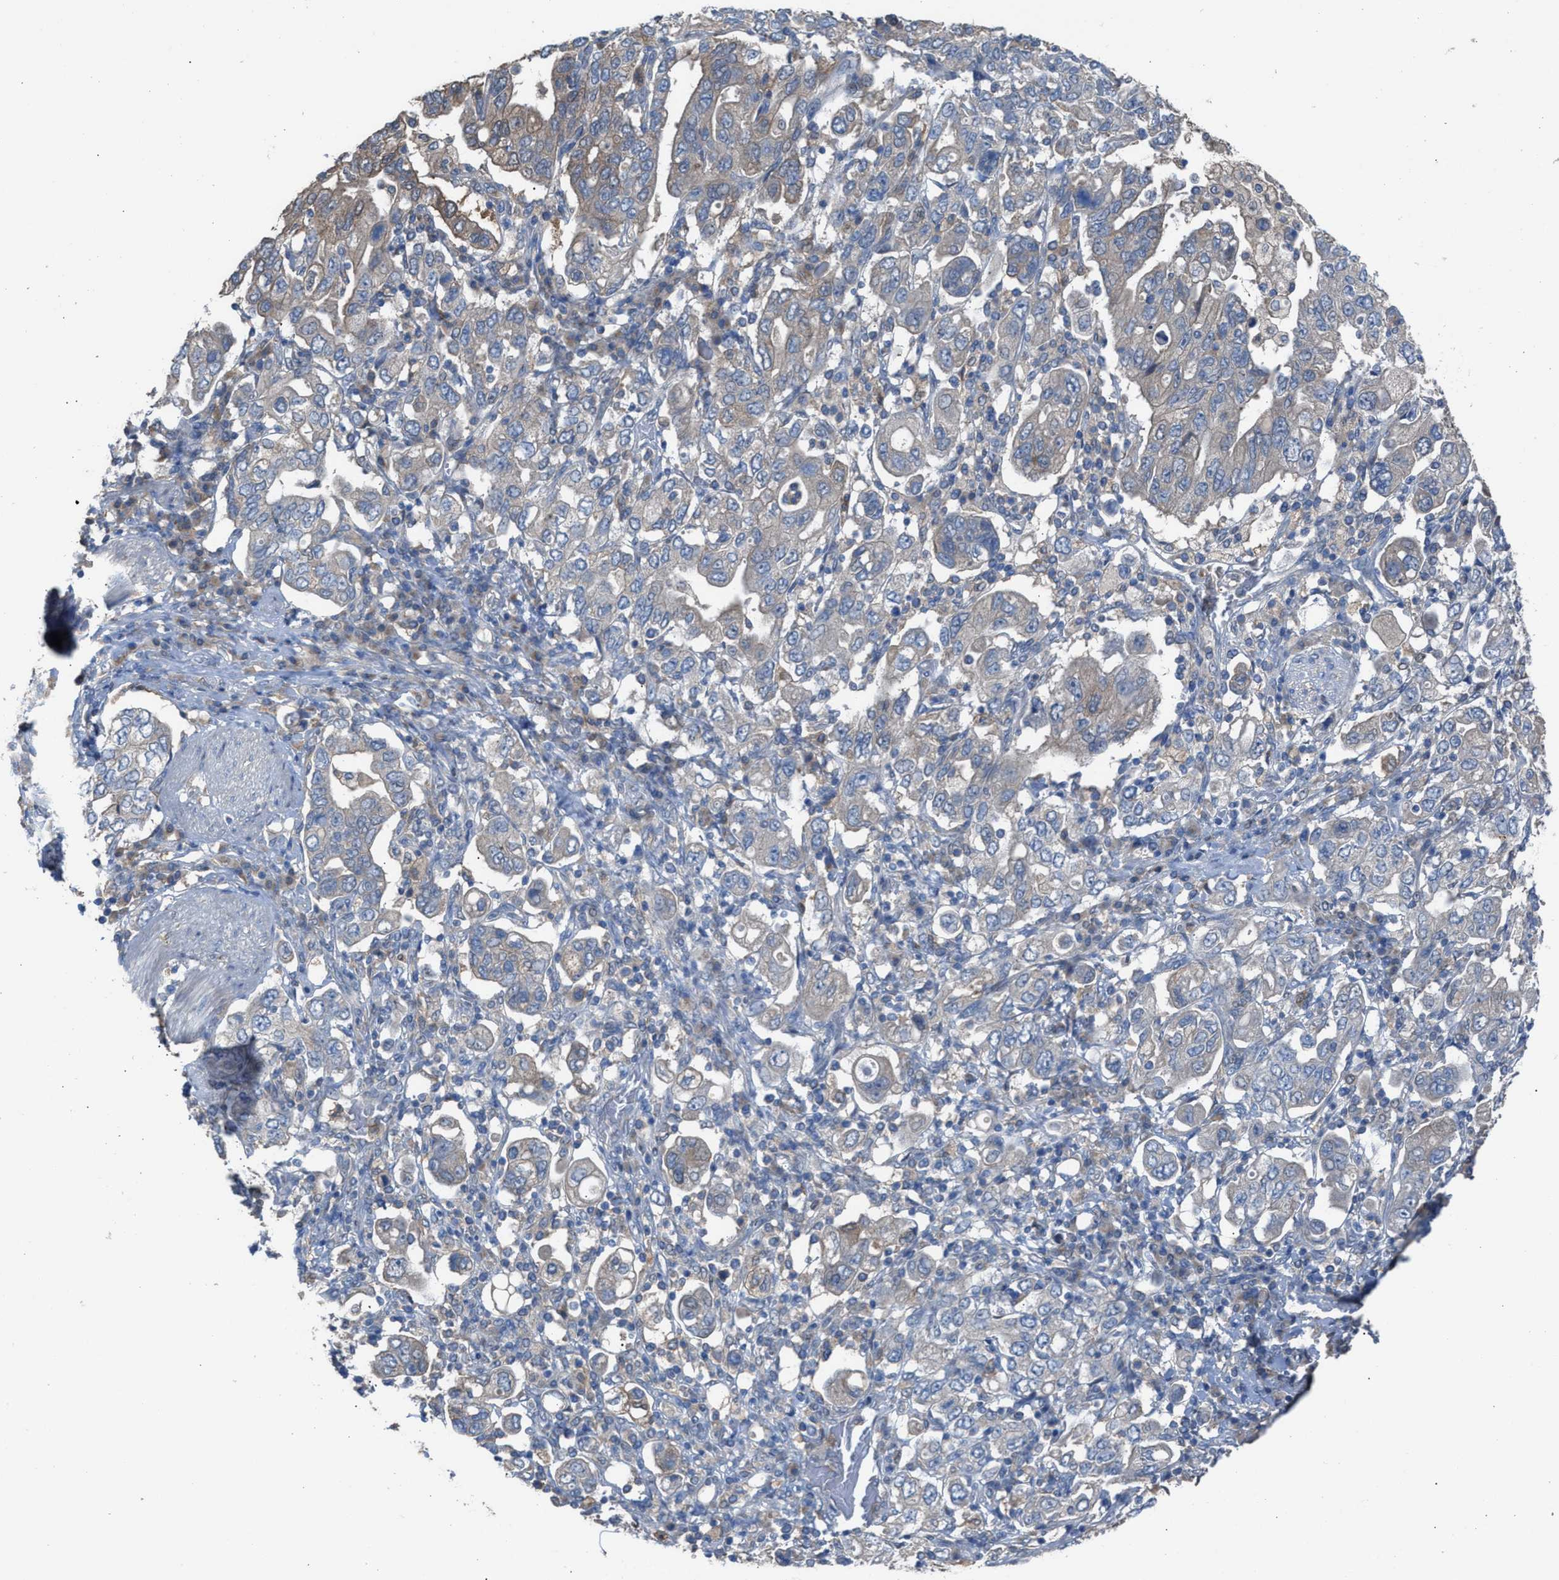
{"staining": {"intensity": "weak", "quantity": "<25%", "location": "cytoplasmic/membranous"}, "tissue": "stomach cancer", "cell_type": "Tumor cells", "image_type": "cancer", "snomed": [{"axis": "morphology", "description": "Adenocarcinoma, NOS"}, {"axis": "topography", "description": "Stomach, upper"}], "caption": "DAB (3,3'-diaminobenzidine) immunohistochemical staining of stomach cancer (adenocarcinoma) shows no significant staining in tumor cells.", "gene": "NQO2", "patient": {"sex": "male", "age": 62}}